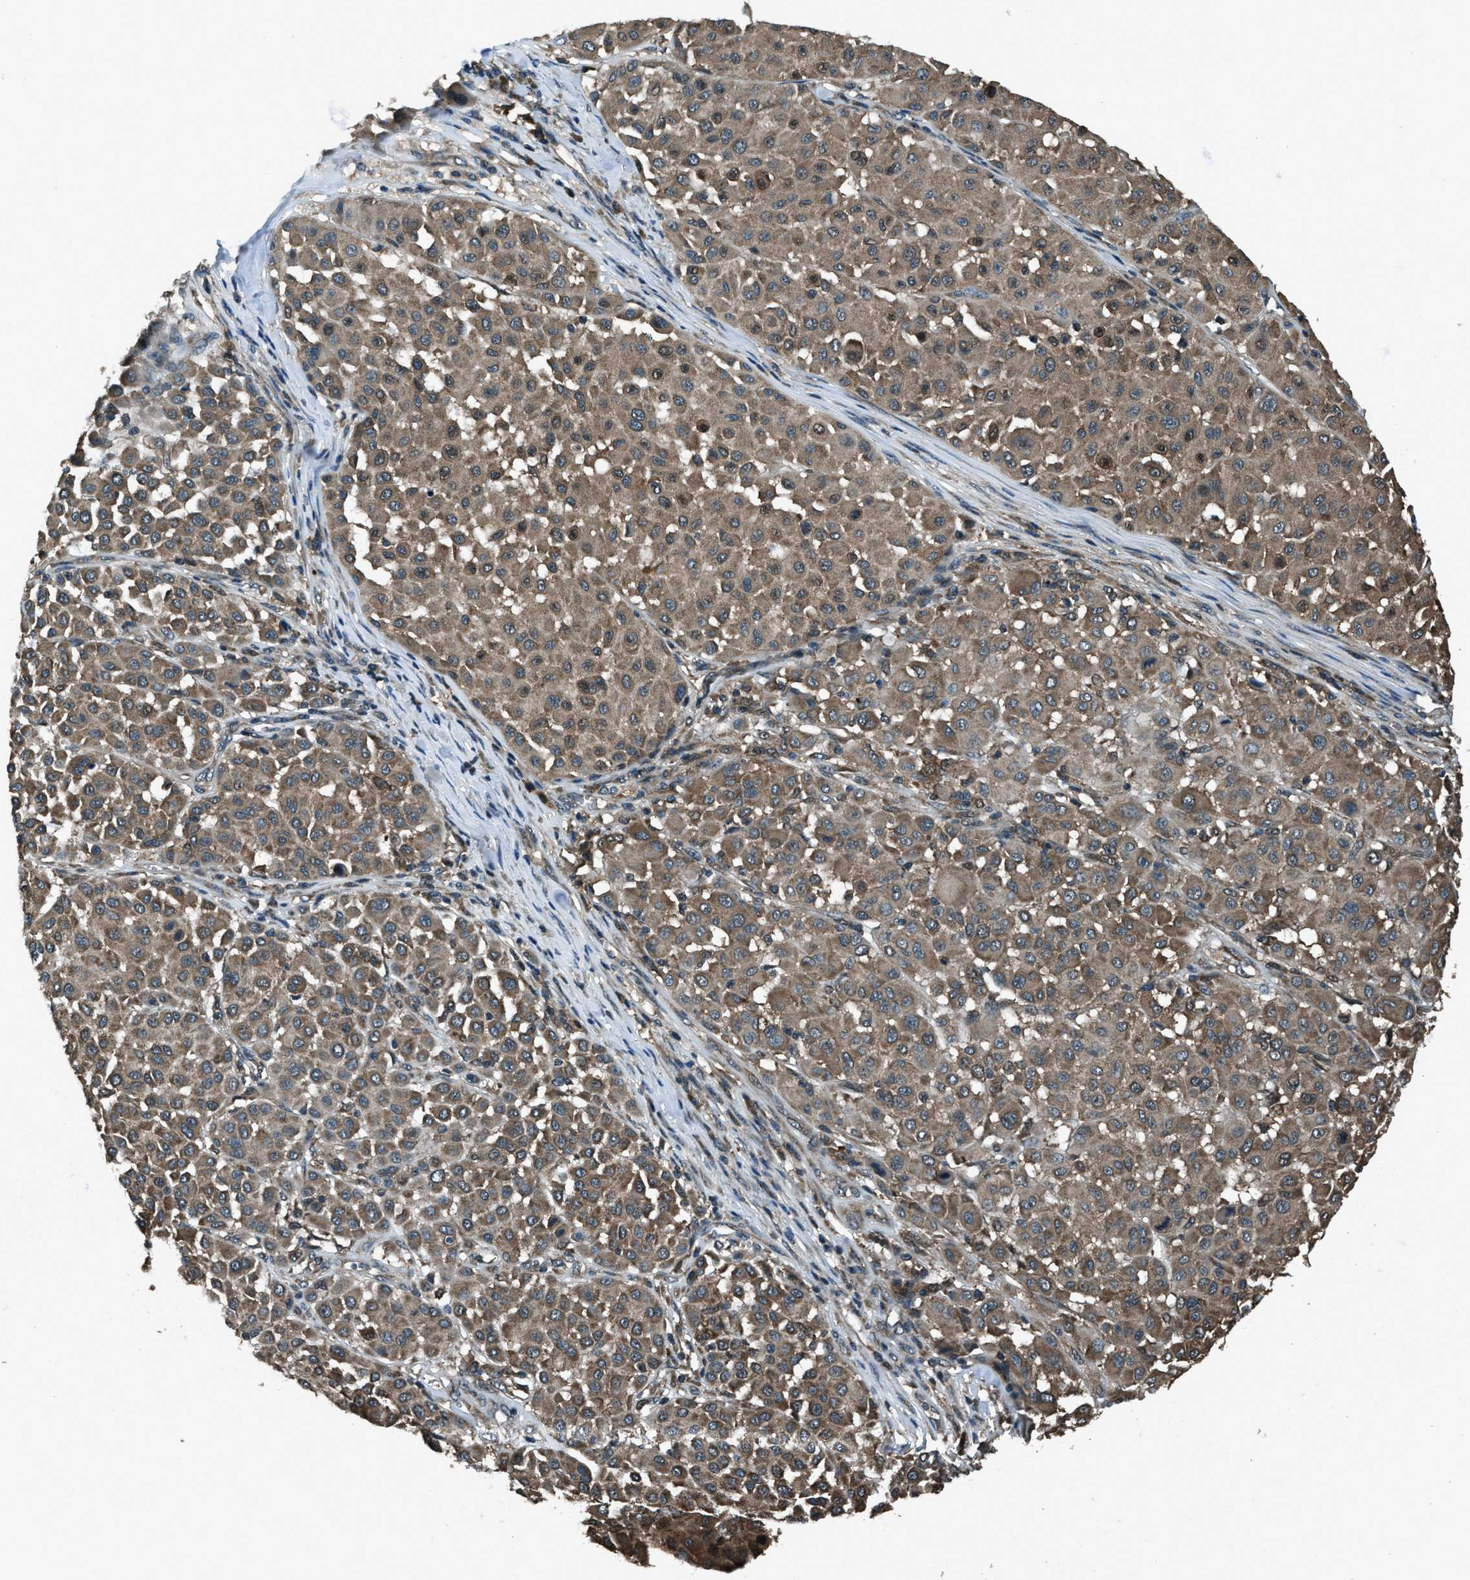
{"staining": {"intensity": "moderate", "quantity": ">75%", "location": "cytoplasmic/membranous"}, "tissue": "melanoma", "cell_type": "Tumor cells", "image_type": "cancer", "snomed": [{"axis": "morphology", "description": "Malignant melanoma, Metastatic site"}, {"axis": "topography", "description": "Soft tissue"}], "caption": "A brown stain labels moderate cytoplasmic/membranous positivity of a protein in human malignant melanoma (metastatic site) tumor cells.", "gene": "TRIM4", "patient": {"sex": "male", "age": 41}}